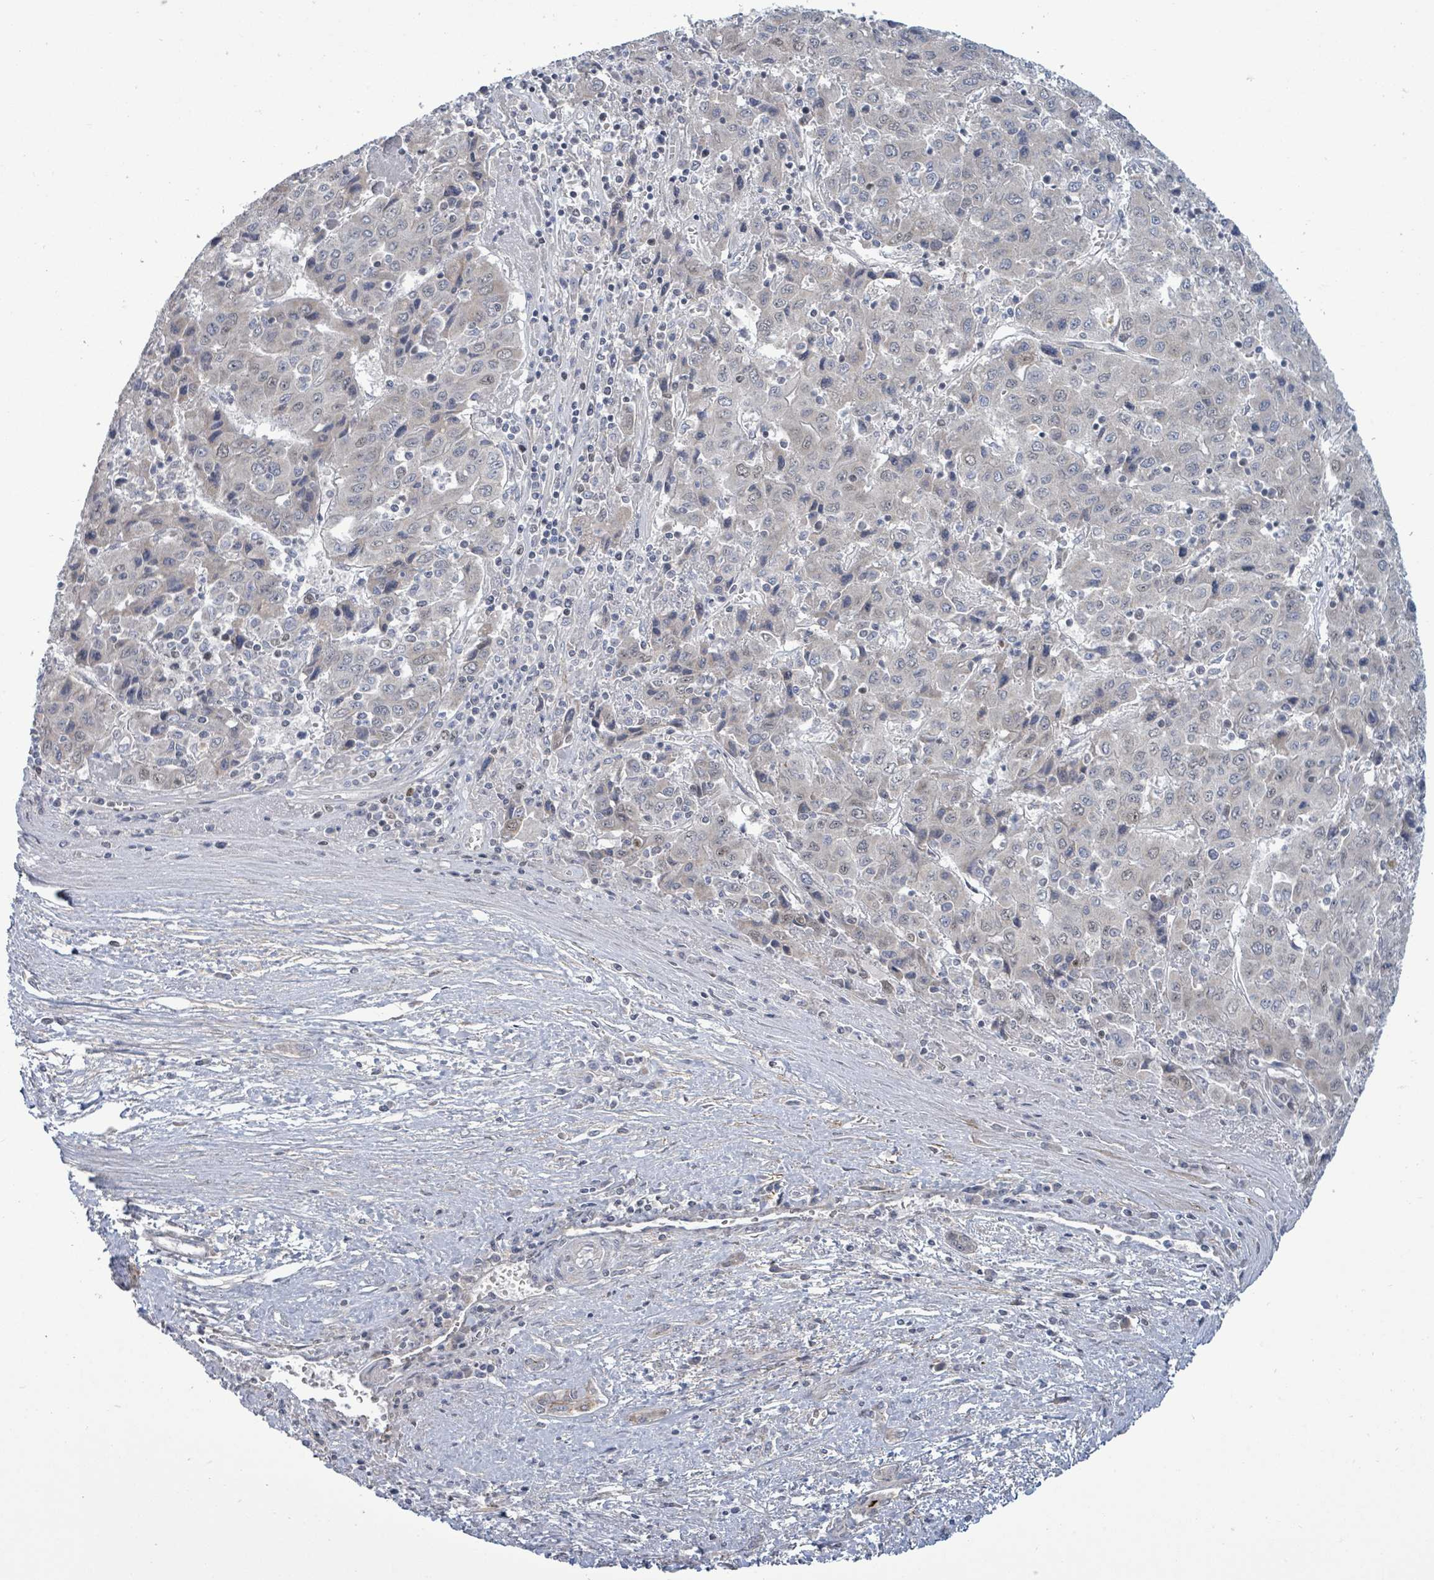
{"staining": {"intensity": "weak", "quantity": "<25%", "location": "nuclear"}, "tissue": "liver cancer", "cell_type": "Tumor cells", "image_type": "cancer", "snomed": [{"axis": "morphology", "description": "Carcinoma, Hepatocellular, NOS"}, {"axis": "topography", "description": "Liver"}], "caption": "Immunohistochemistry micrograph of neoplastic tissue: hepatocellular carcinoma (liver) stained with DAB exhibits no significant protein expression in tumor cells.", "gene": "ZFPM1", "patient": {"sex": "female", "age": 53}}